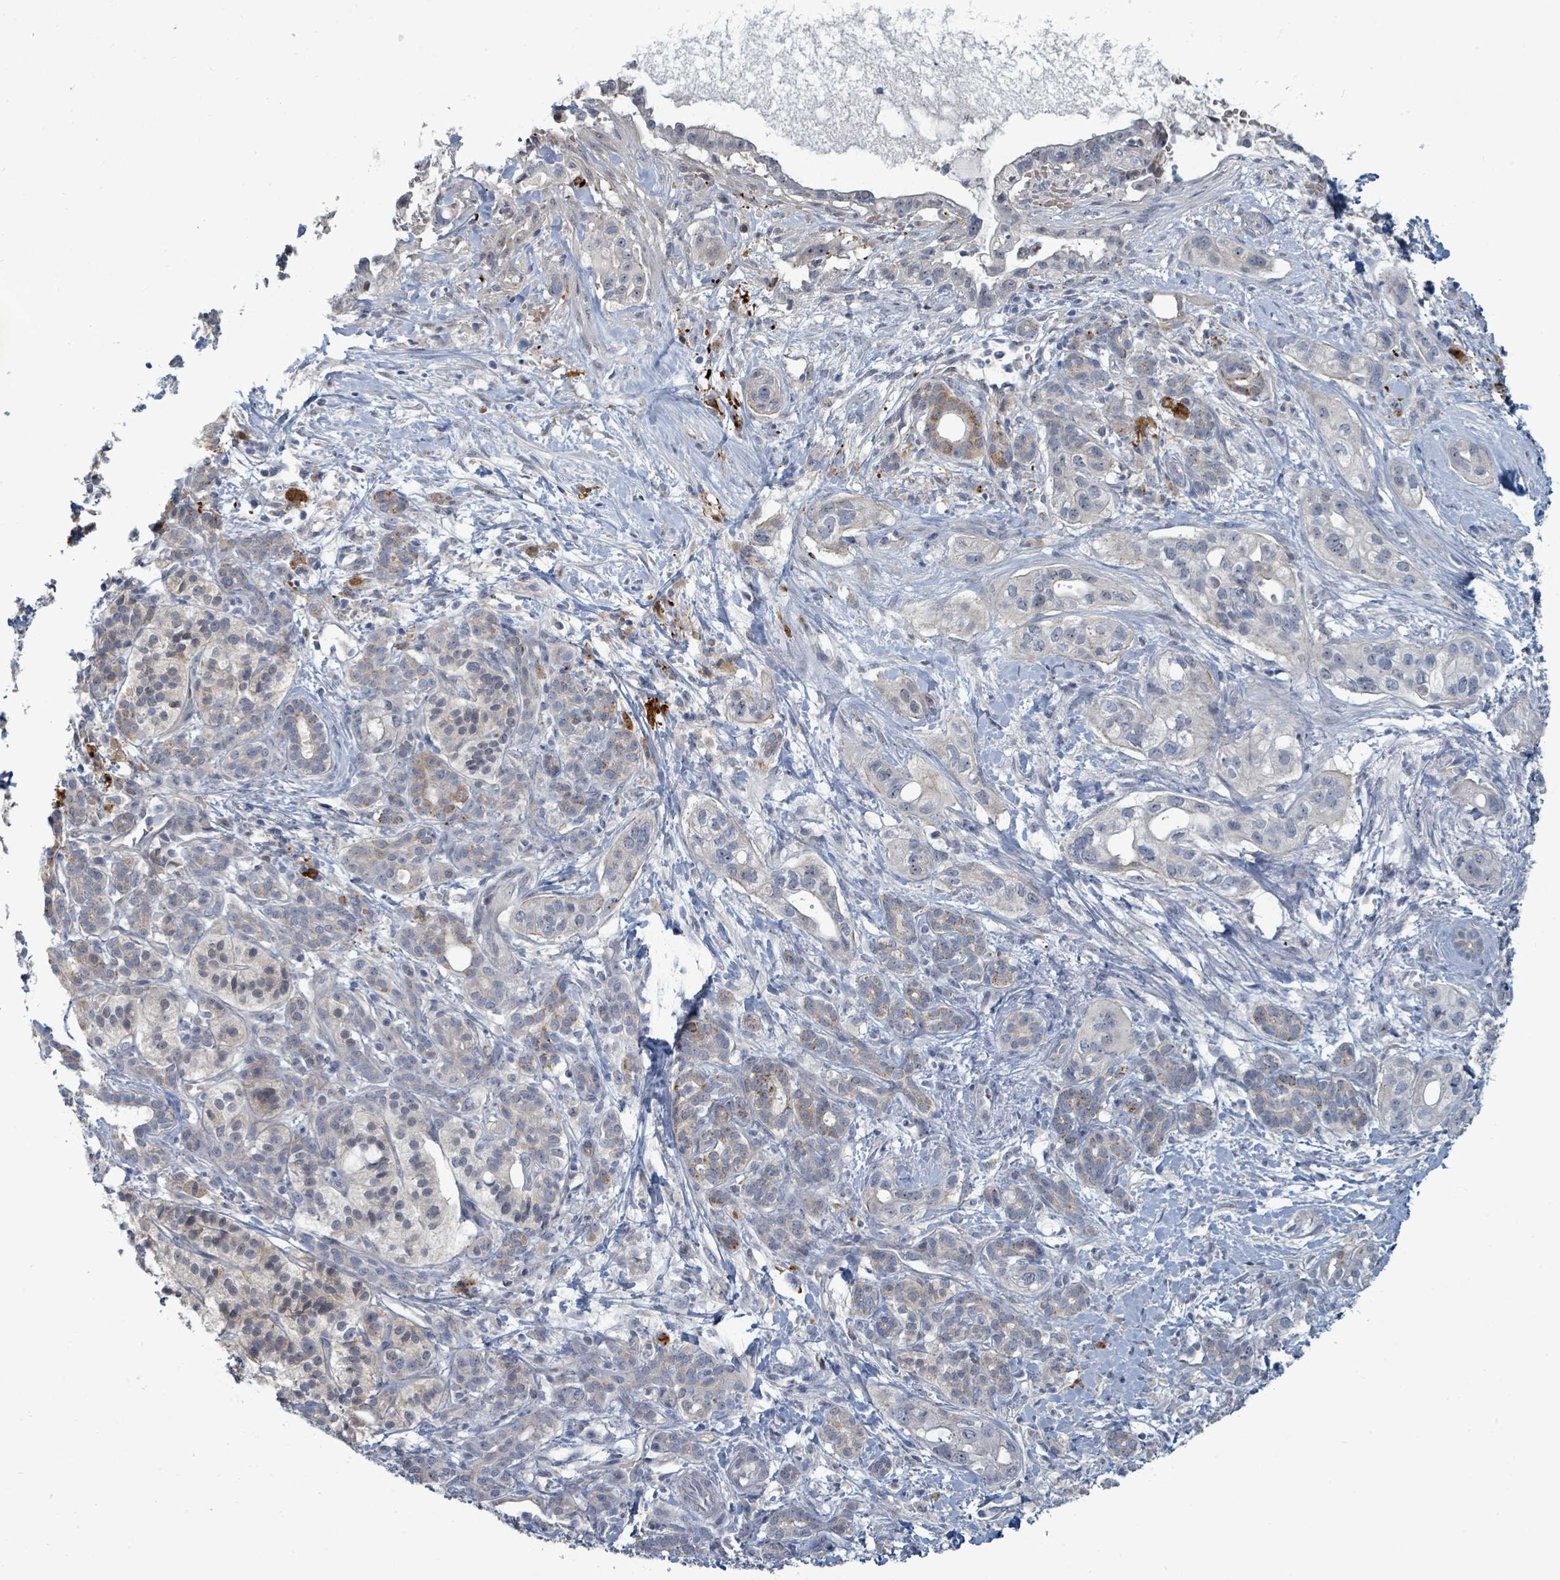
{"staining": {"intensity": "negative", "quantity": "none", "location": "none"}, "tissue": "pancreatic cancer", "cell_type": "Tumor cells", "image_type": "cancer", "snomed": [{"axis": "morphology", "description": "Adenocarcinoma, NOS"}, {"axis": "topography", "description": "Pancreas"}], "caption": "An image of adenocarcinoma (pancreatic) stained for a protein shows no brown staining in tumor cells.", "gene": "TRDMT1", "patient": {"sex": "male", "age": 44}}